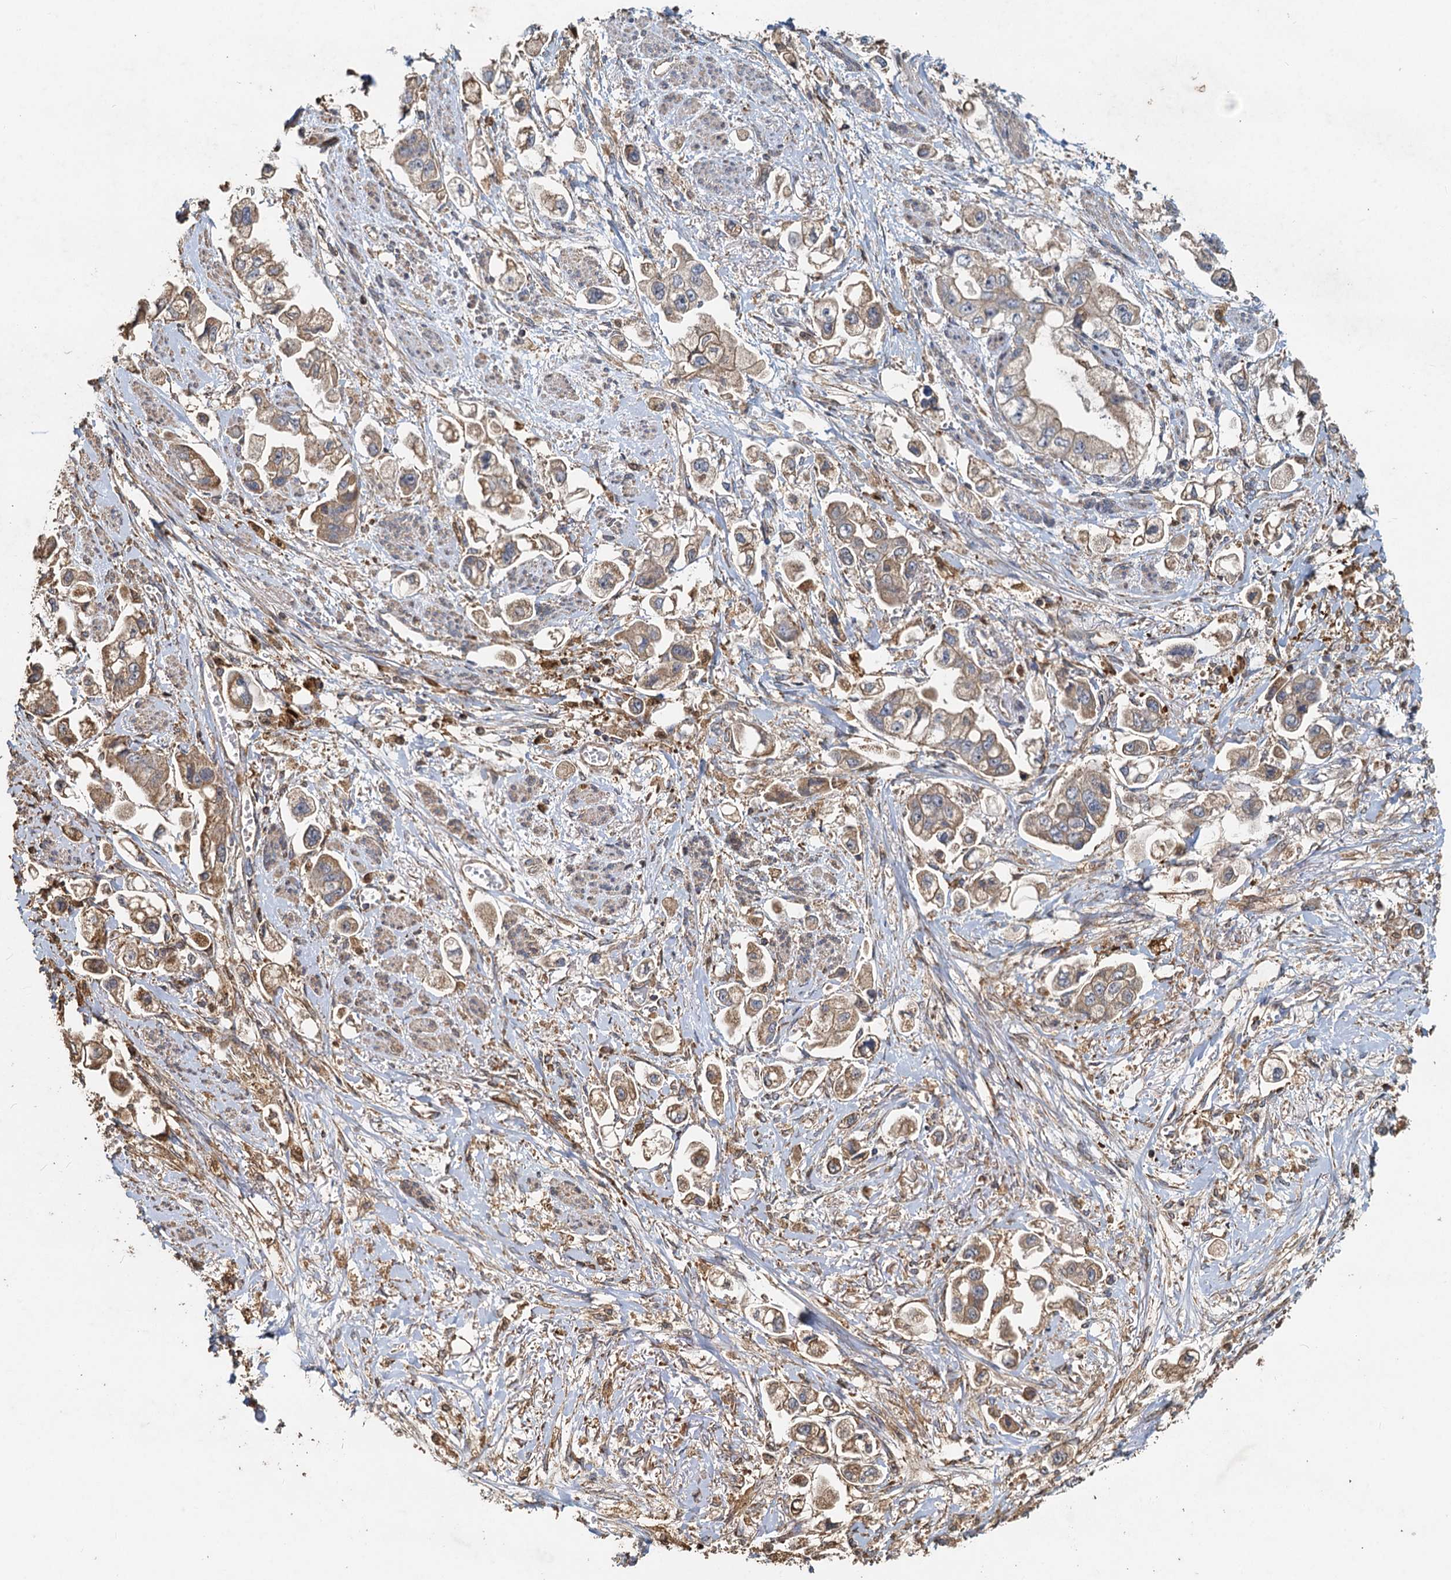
{"staining": {"intensity": "moderate", "quantity": ">75%", "location": "cytoplasmic/membranous"}, "tissue": "stomach cancer", "cell_type": "Tumor cells", "image_type": "cancer", "snomed": [{"axis": "morphology", "description": "Adenocarcinoma, NOS"}, {"axis": "topography", "description": "Stomach"}], "caption": "A brown stain shows moderate cytoplasmic/membranous positivity of a protein in adenocarcinoma (stomach) tumor cells.", "gene": "SDS", "patient": {"sex": "male", "age": 62}}